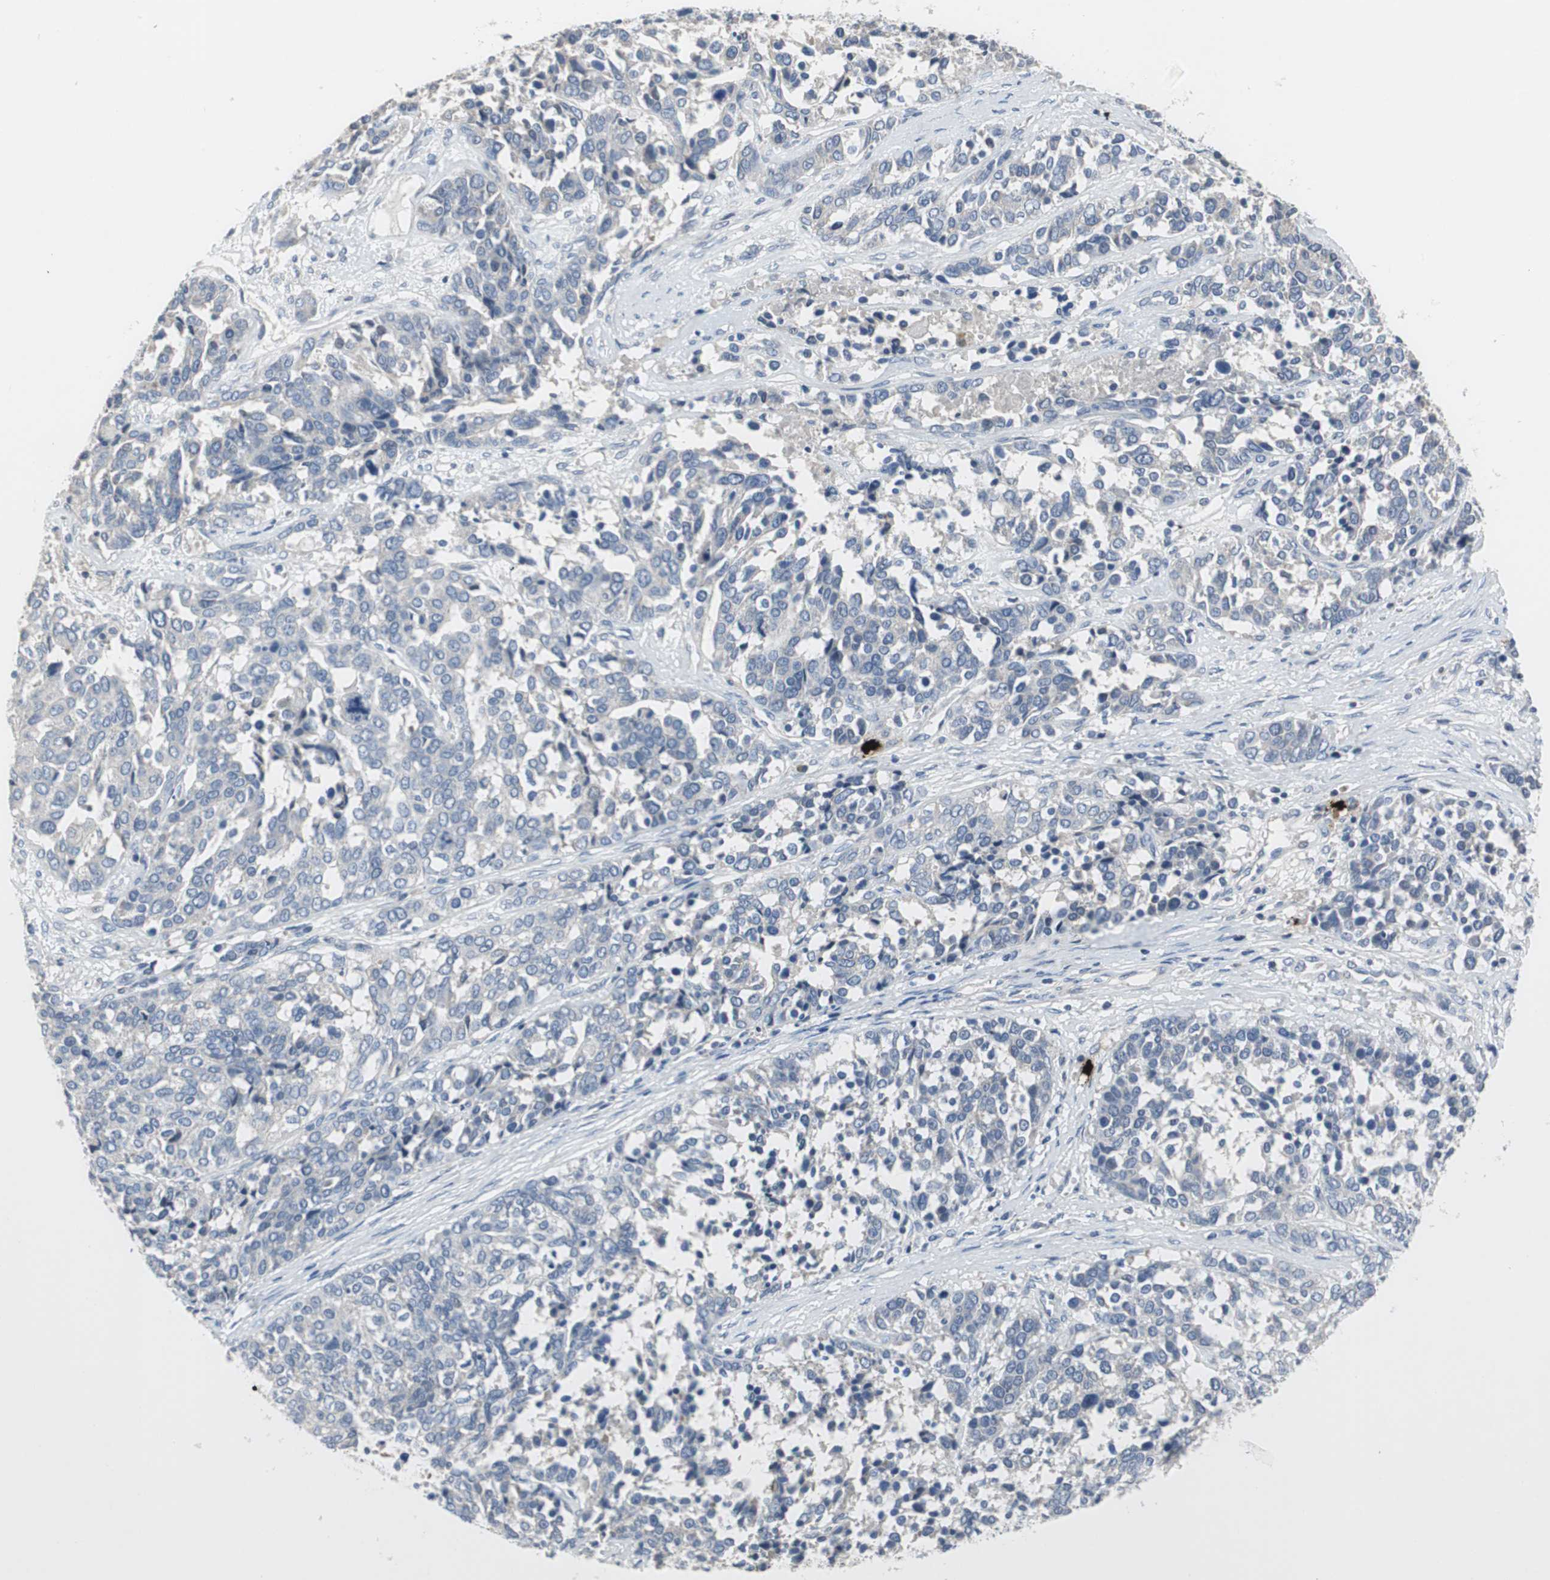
{"staining": {"intensity": "negative", "quantity": "none", "location": "none"}, "tissue": "ovarian cancer", "cell_type": "Tumor cells", "image_type": "cancer", "snomed": [{"axis": "morphology", "description": "Cystadenocarcinoma, serous, NOS"}, {"axis": "topography", "description": "Ovary"}], "caption": "This histopathology image is of ovarian serous cystadenocarcinoma stained with IHC to label a protein in brown with the nuclei are counter-stained blue. There is no staining in tumor cells. (DAB immunohistochemistry with hematoxylin counter stain).", "gene": "CPA3", "patient": {"sex": "female", "age": 44}}